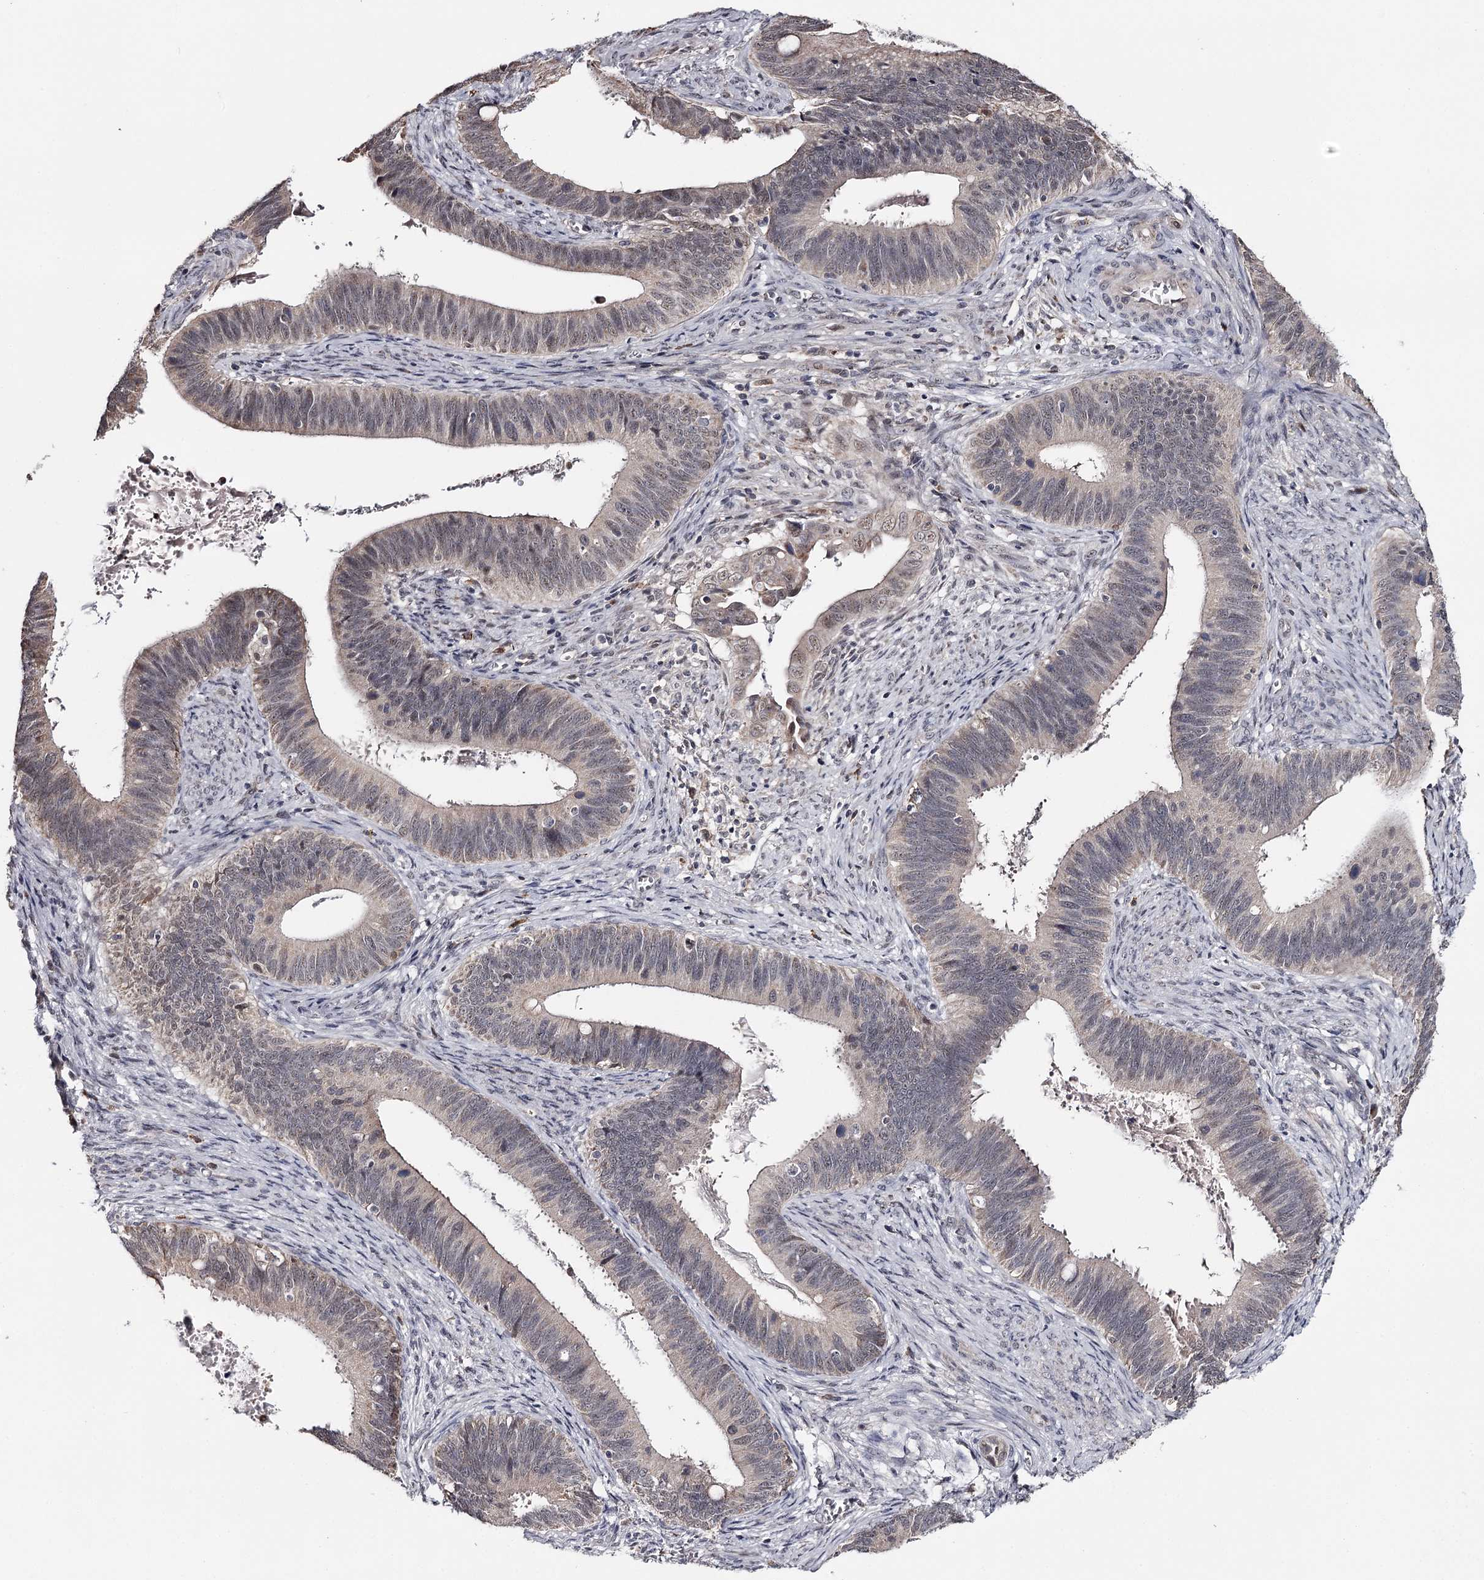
{"staining": {"intensity": "weak", "quantity": "25%-75%", "location": "nuclear"}, "tissue": "cervical cancer", "cell_type": "Tumor cells", "image_type": "cancer", "snomed": [{"axis": "morphology", "description": "Adenocarcinoma, NOS"}, {"axis": "topography", "description": "Cervix"}], "caption": "Weak nuclear staining is present in about 25%-75% of tumor cells in cervical adenocarcinoma. Nuclei are stained in blue.", "gene": "GTSF1", "patient": {"sex": "female", "age": 42}}